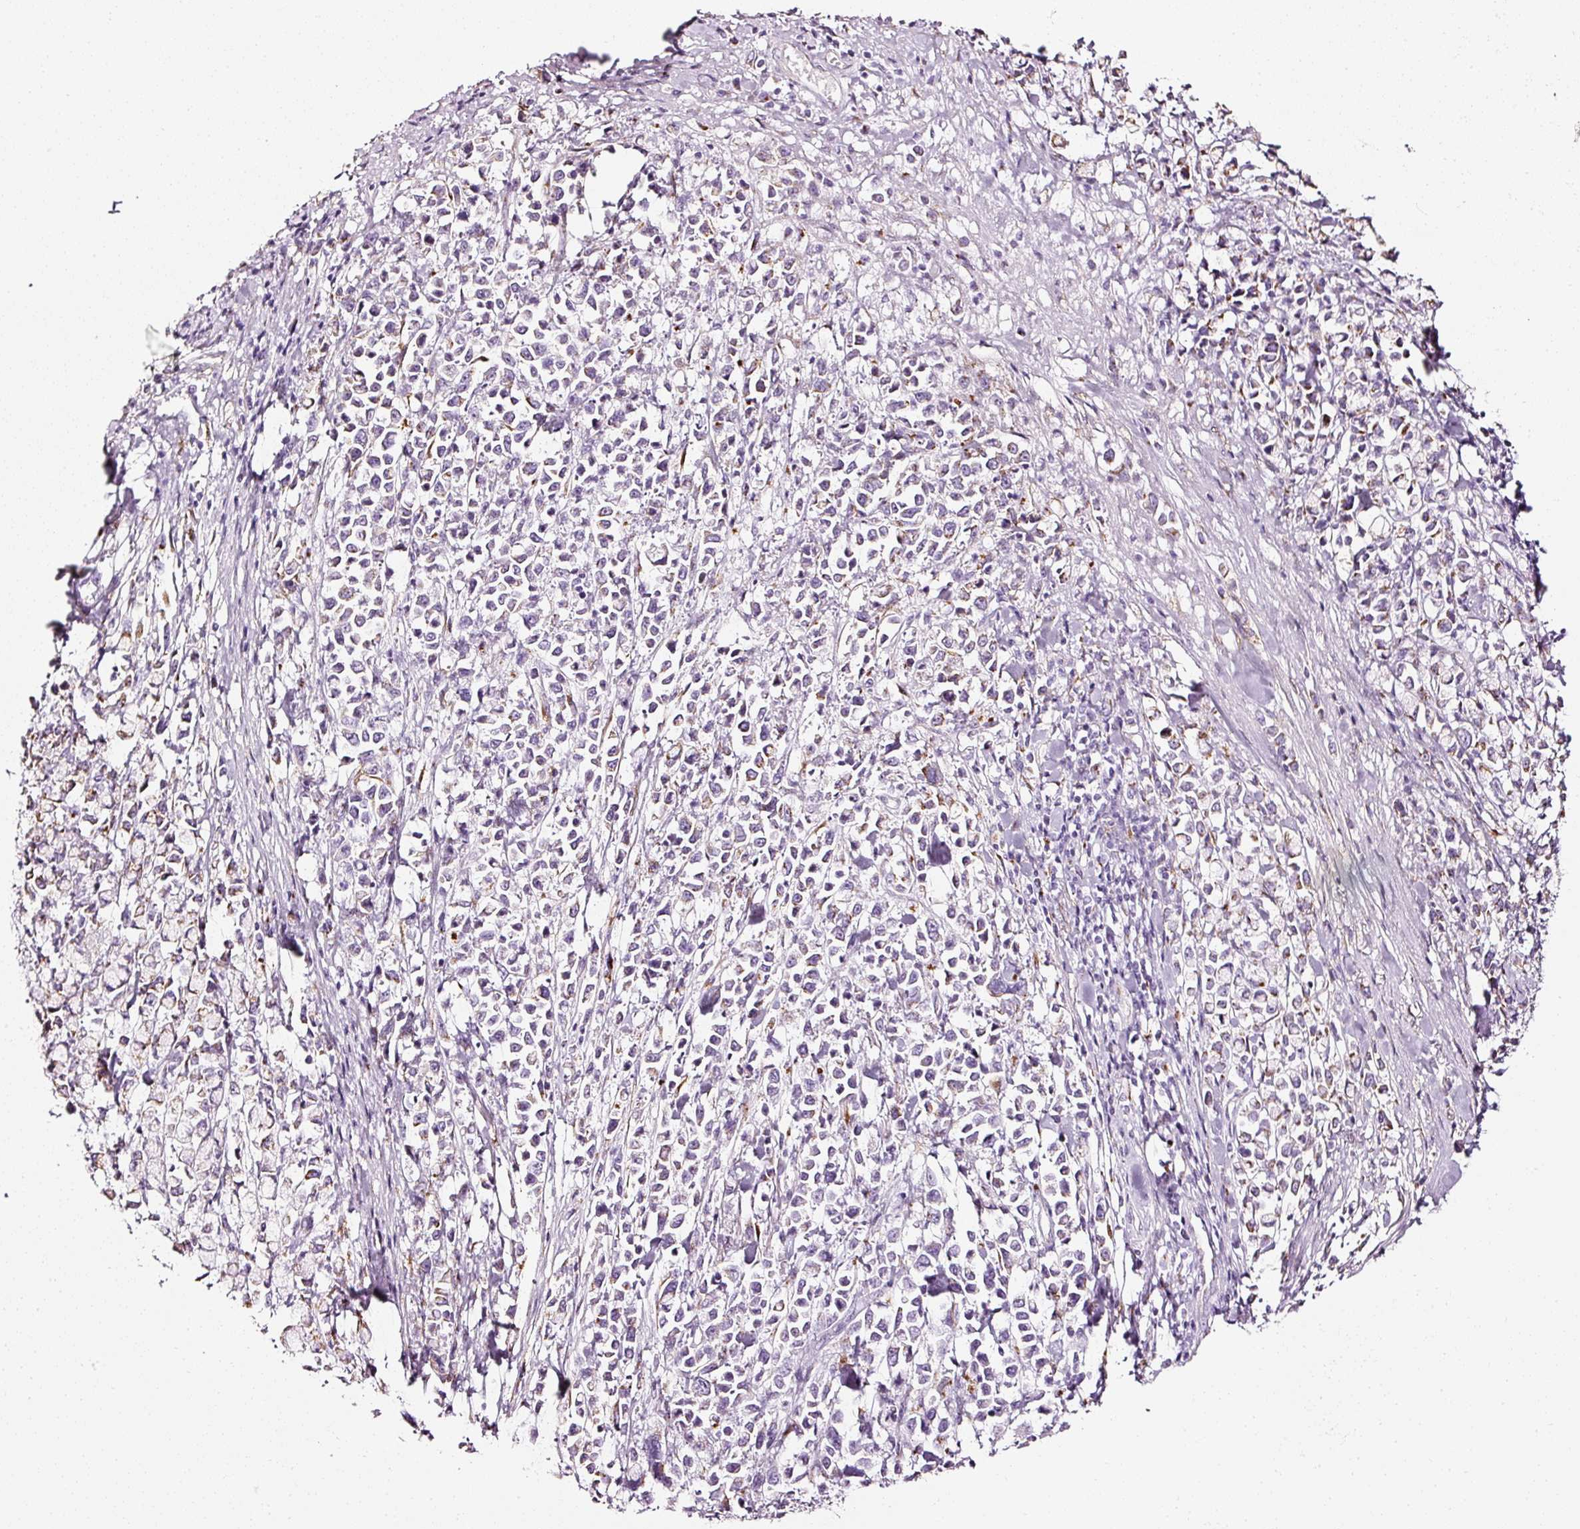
{"staining": {"intensity": "moderate", "quantity": "<25%", "location": "cytoplasmic/membranous"}, "tissue": "stomach cancer", "cell_type": "Tumor cells", "image_type": "cancer", "snomed": [{"axis": "morphology", "description": "Adenocarcinoma, NOS"}, {"axis": "topography", "description": "Stomach"}], "caption": "Stomach cancer (adenocarcinoma) stained for a protein displays moderate cytoplasmic/membranous positivity in tumor cells.", "gene": "SDF4", "patient": {"sex": "female", "age": 81}}